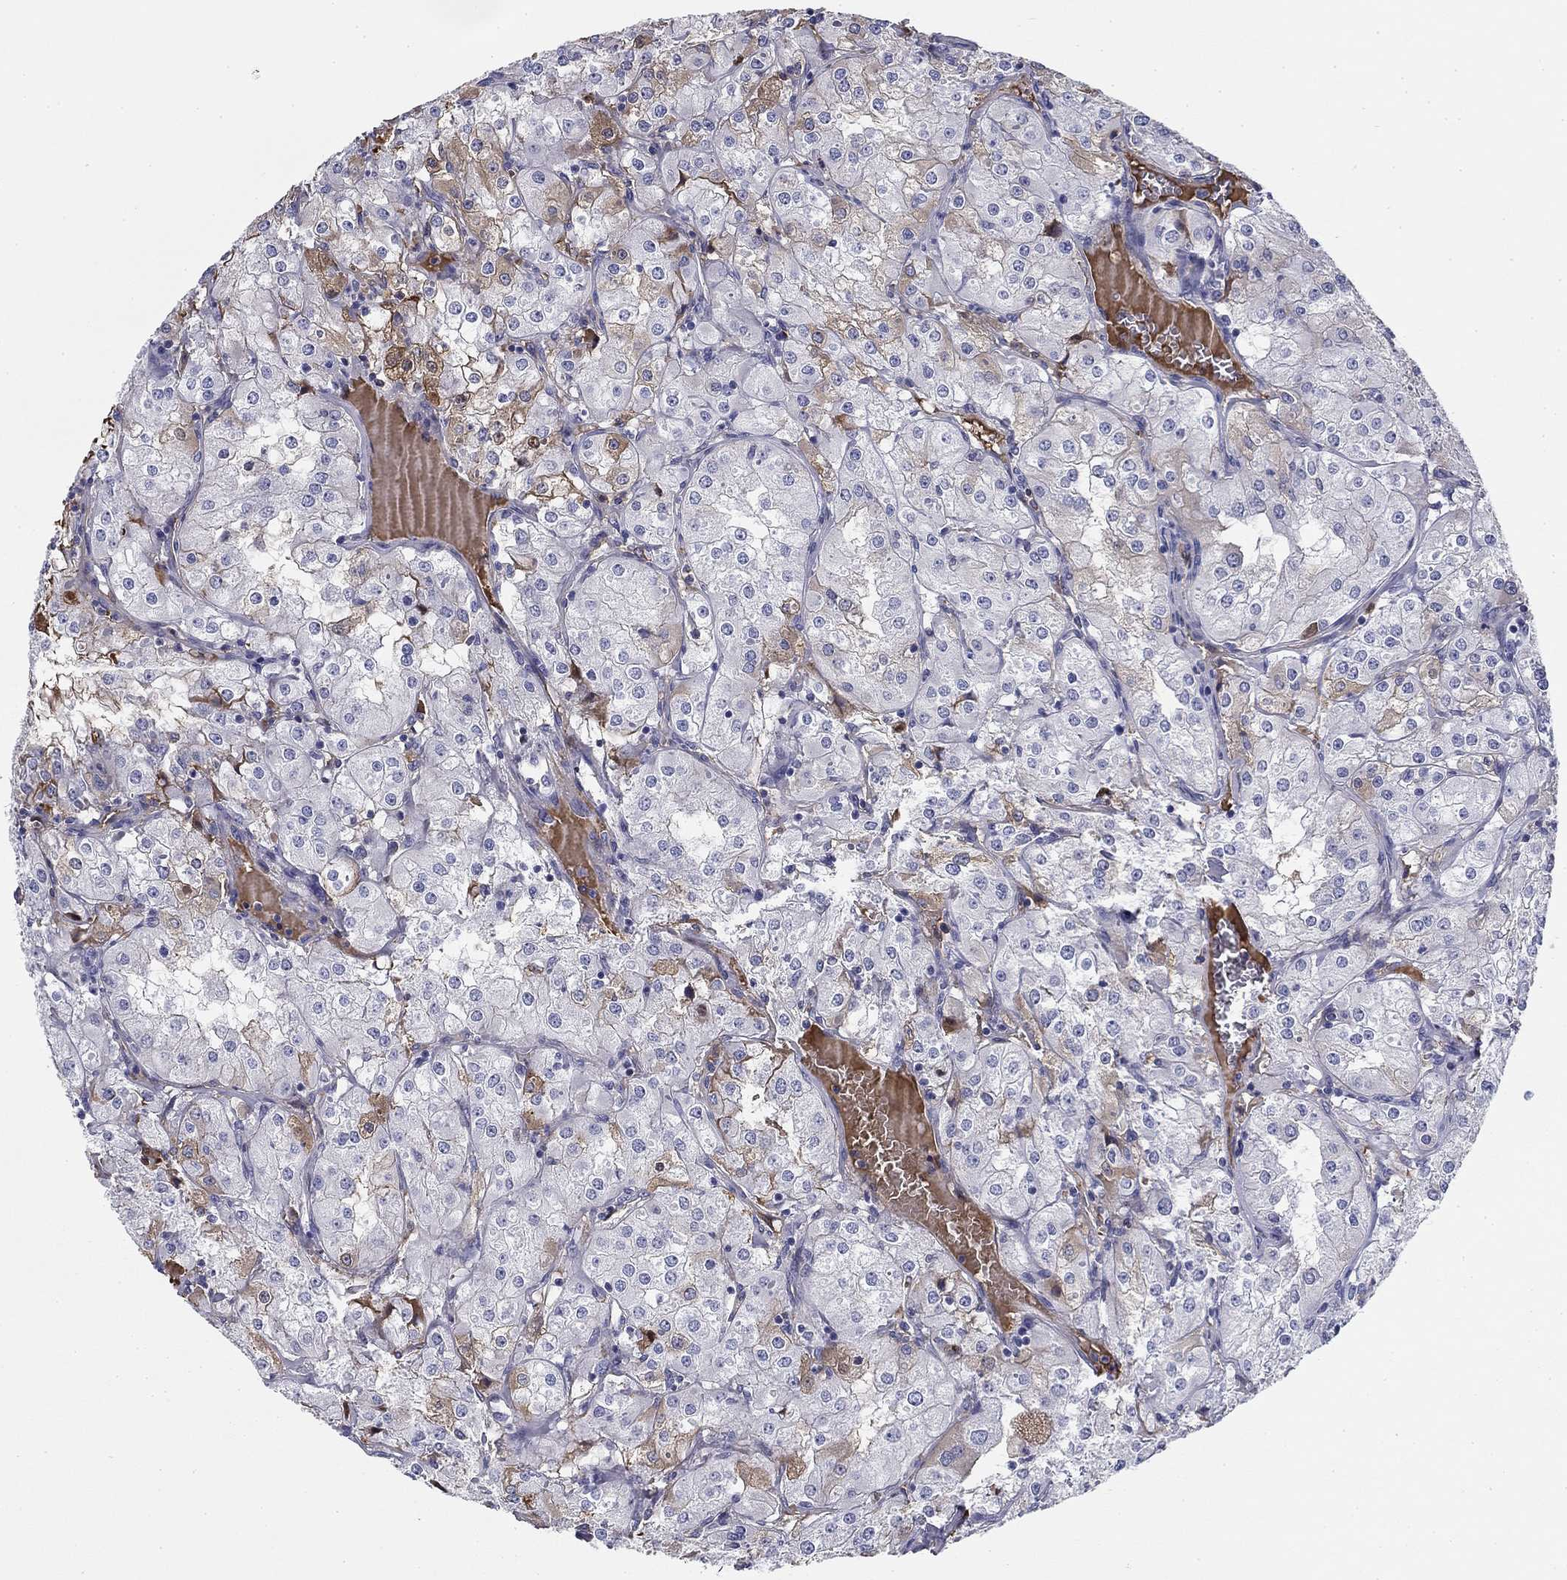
{"staining": {"intensity": "weak", "quantity": "<25%", "location": "cytoplasmic/membranous"}, "tissue": "renal cancer", "cell_type": "Tumor cells", "image_type": "cancer", "snomed": [{"axis": "morphology", "description": "Adenocarcinoma, NOS"}, {"axis": "topography", "description": "Kidney"}], "caption": "An immunohistochemistry micrograph of adenocarcinoma (renal) is shown. There is no staining in tumor cells of adenocarcinoma (renal). (Stains: DAB (3,3'-diaminobenzidine) IHC with hematoxylin counter stain, Microscopy: brightfield microscopy at high magnification).", "gene": "CPLX4", "patient": {"sex": "male", "age": 77}}